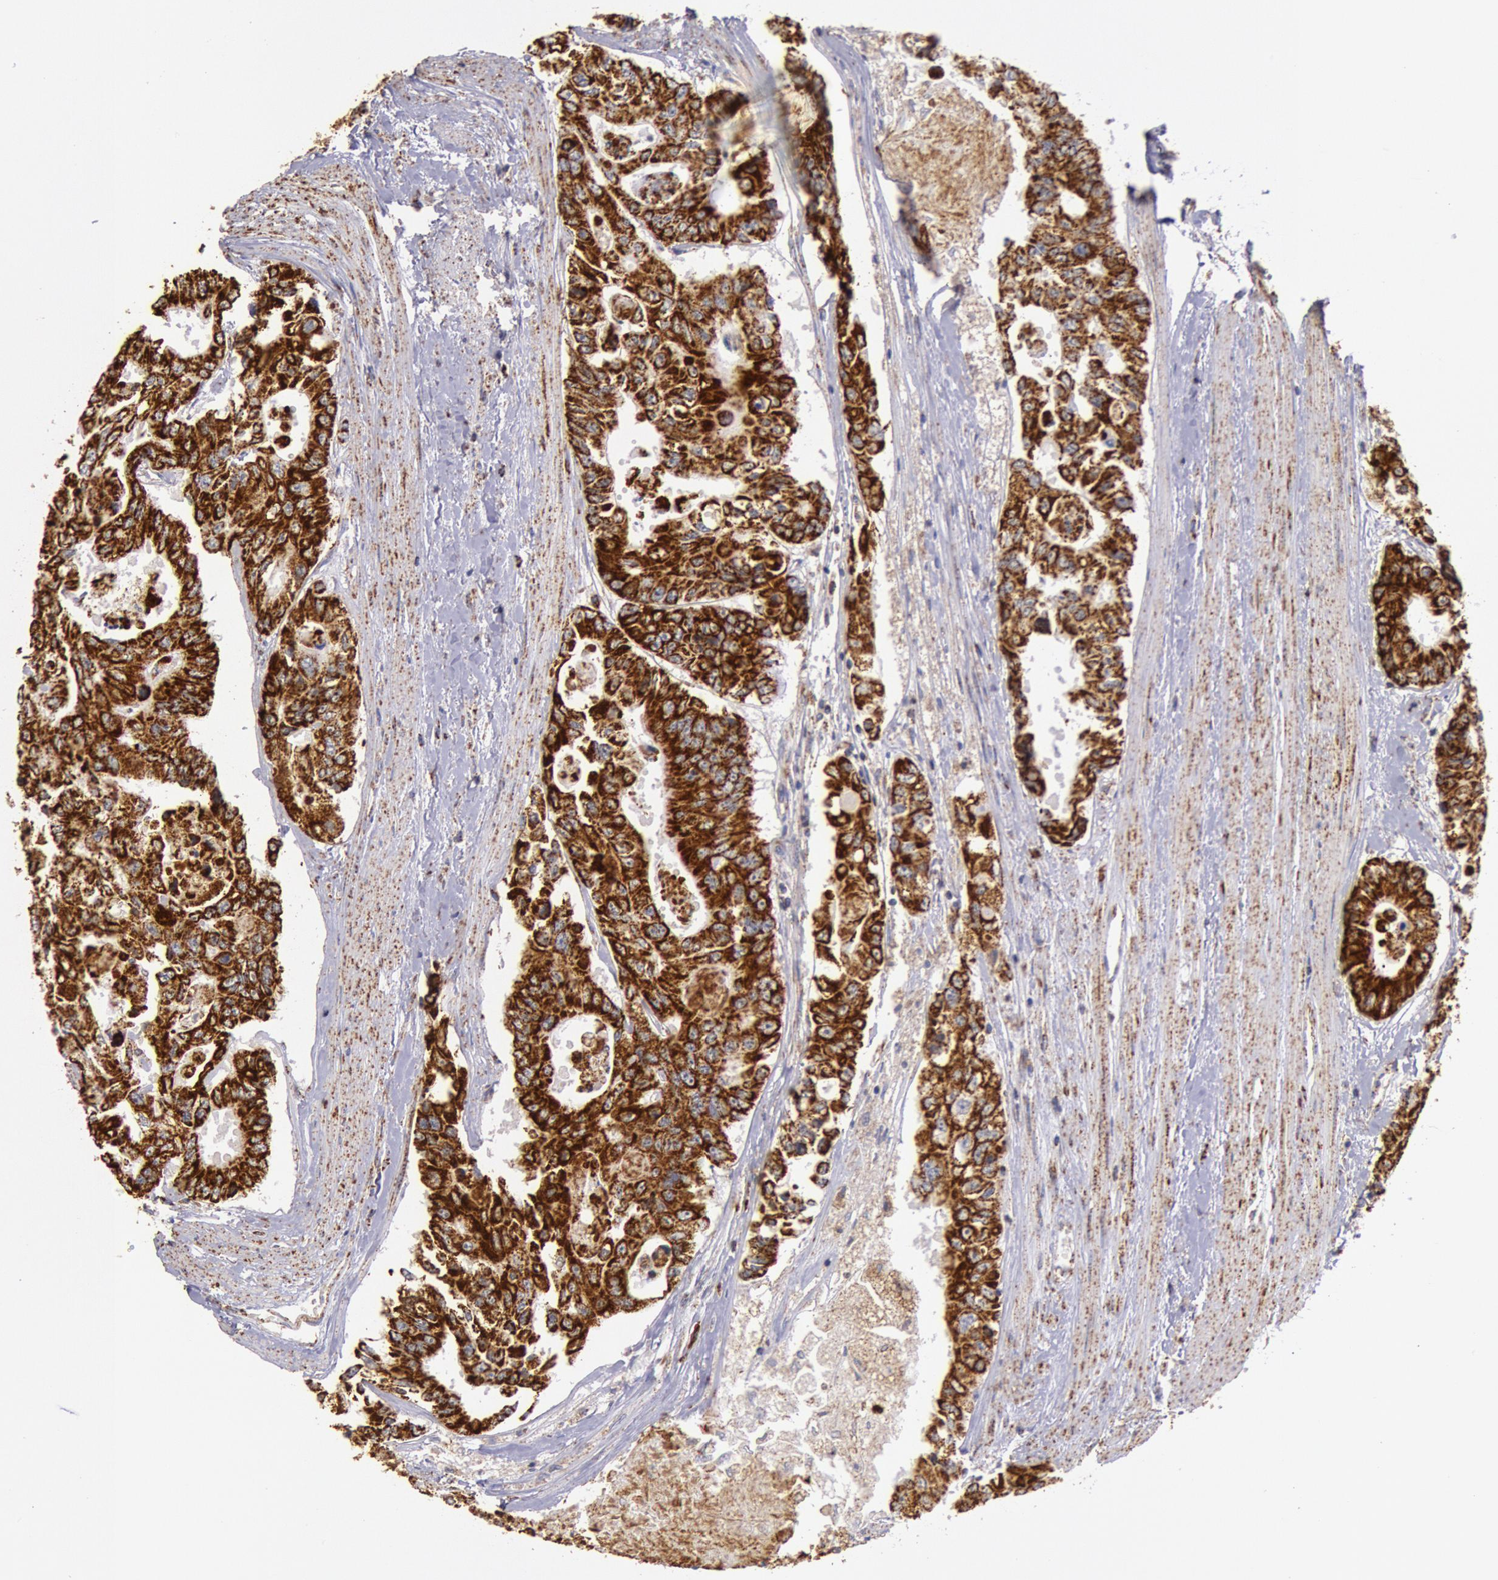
{"staining": {"intensity": "strong", "quantity": ">75%", "location": "cytoplasmic/membranous"}, "tissue": "colorectal cancer", "cell_type": "Tumor cells", "image_type": "cancer", "snomed": [{"axis": "morphology", "description": "Adenocarcinoma, NOS"}, {"axis": "topography", "description": "Colon"}], "caption": "A micrograph of human colorectal adenocarcinoma stained for a protein shows strong cytoplasmic/membranous brown staining in tumor cells.", "gene": "CYC1", "patient": {"sex": "female", "age": 86}}